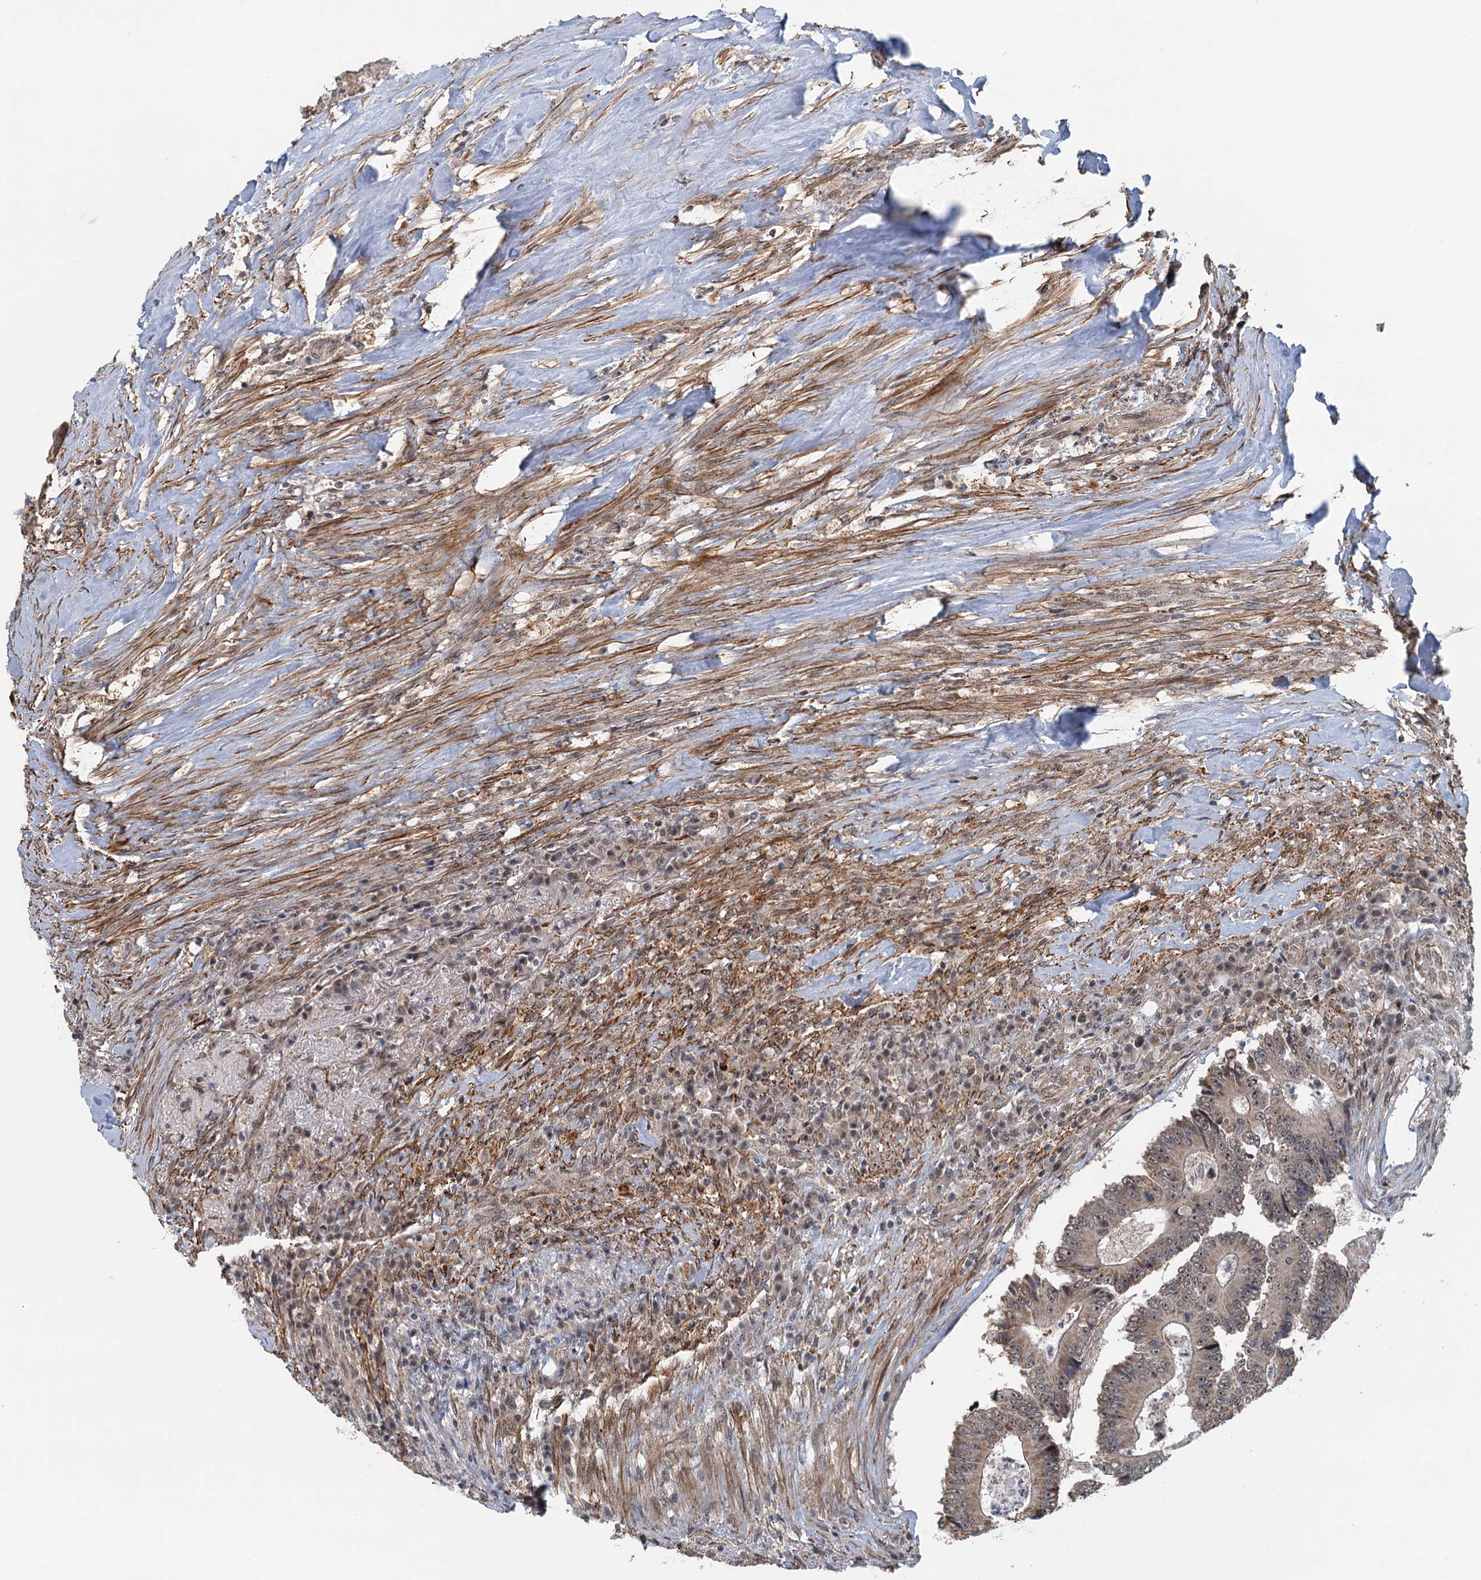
{"staining": {"intensity": "weak", "quantity": ">75%", "location": "cytoplasmic/membranous,nuclear"}, "tissue": "colorectal cancer", "cell_type": "Tumor cells", "image_type": "cancer", "snomed": [{"axis": "morphology", "description": "Adenocarcinoma, NOS"}, {"axis": "topography", "description": "Colon"}], "caption": "Immunohistochemical staining of adenocarcinoma (colorectal) displays low levels of weak cytoplasmic/membranous and nuclear expression in about >75% of tumor cells. Immunohistochemistry stains the protein of interest in brown and the nuclei are stained blue.", "gene": "TAS2R42", "patient": {"sex": "male", "age": 83}}